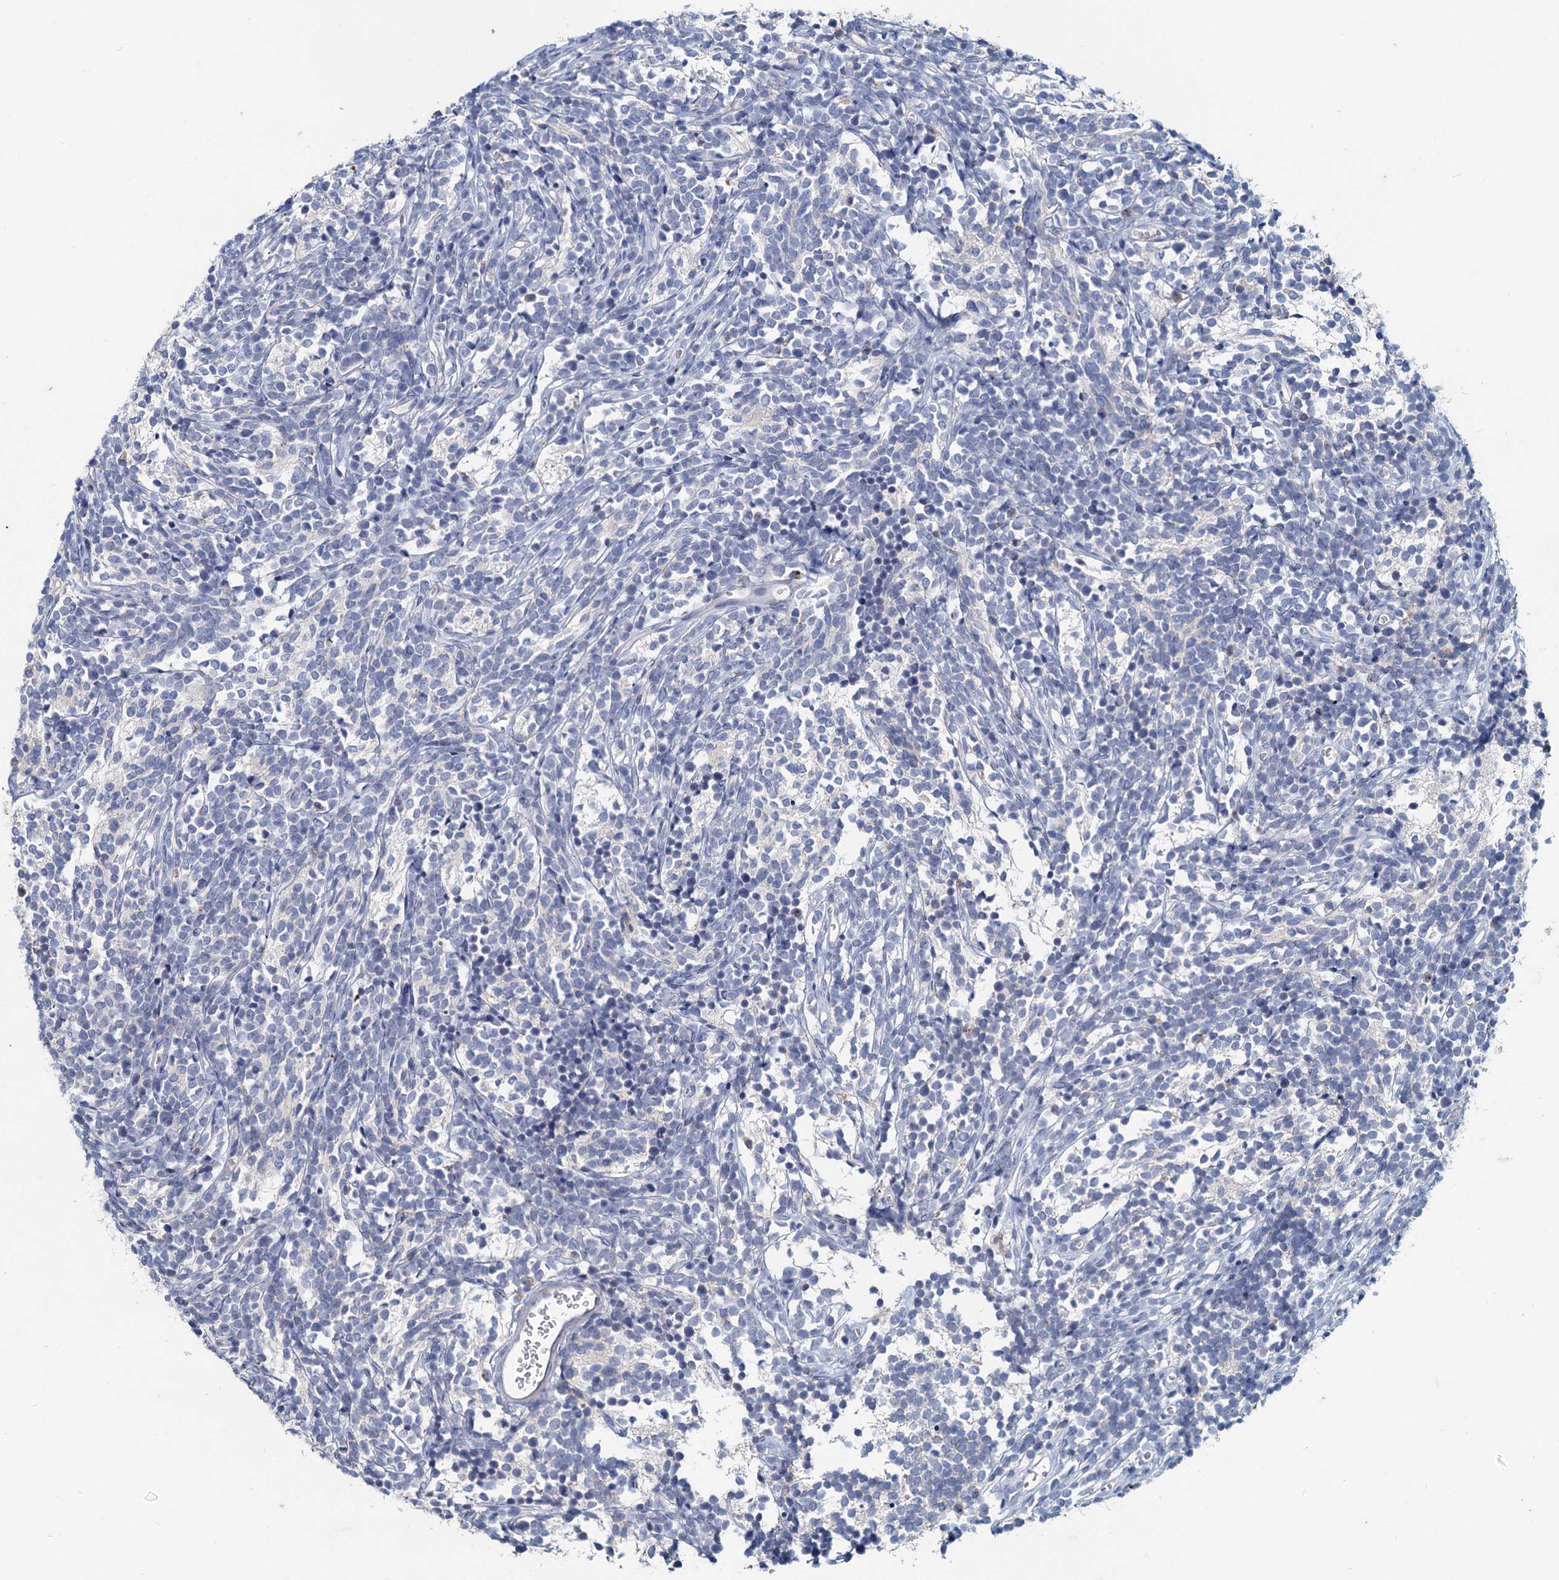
{"staining": {"intensity": "negative", "quantity": "none", "location": "none"}, "tissue": "glioma", "cell_type": "Tumor cells", "image_type": "cancer", "snomed": [{"axis": "morphology", "description": "Glioma, malignant, Low grade"}, {"axis": "topography", "description": "Brain"}], "caption": "Immunohistochemical staining of human glioma shows no significant expression in tumor cells. Brightfield microscopy of IHC stained with DAB (3,3'-diaminobenzidine) (brown) and hematoxylin (blue), captured at high magnification.", "gene": "TMX2", "patient": {"sex": "female", "age": 1}}